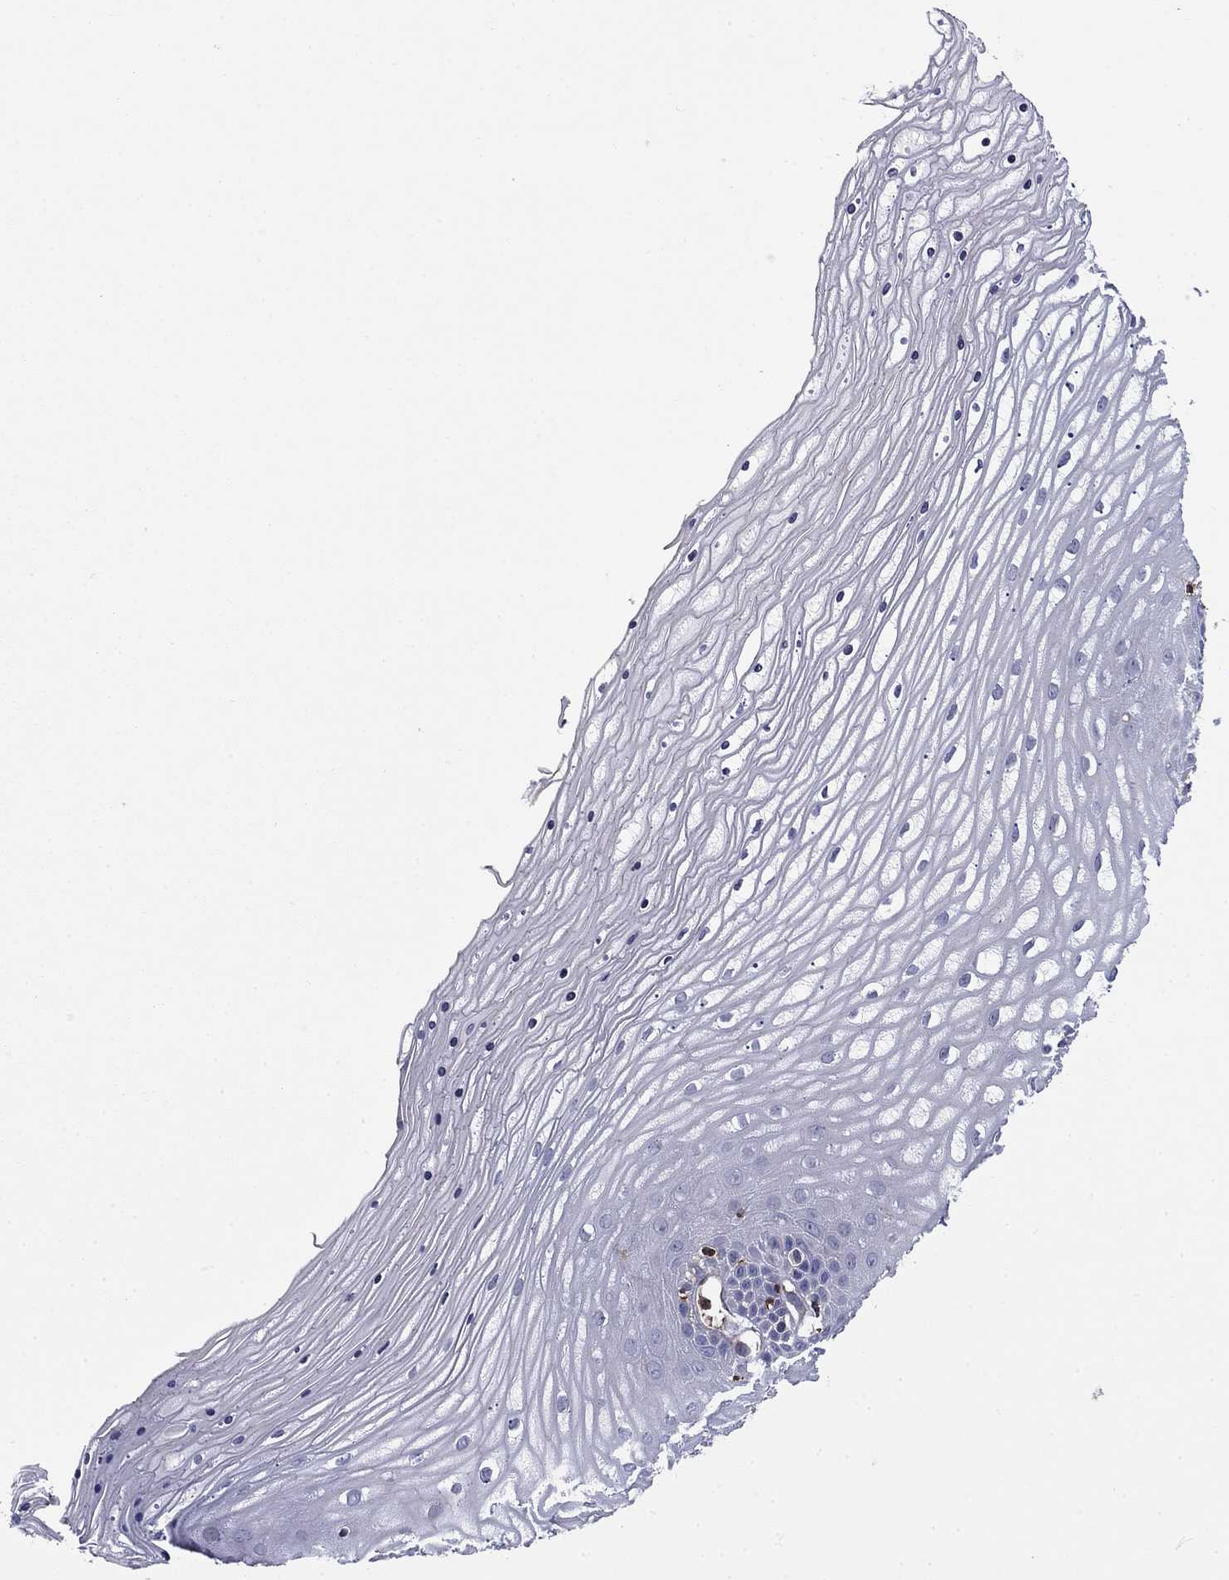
{"staining": {"intensity": "negative", "quantity": "none", "location": "none"}, "tissue": "cervix", "cell_type": "Glandular cells", "image_type": "normal", "snomed": [{"axis": "morphology", "description": "Normal tissue, NOS"}, {"axis": "topography", "description": "Cervix"}], "caption": "An IHC histopathology image of unremarkable cervix is shown. There is no staining in glandular cells of cervix.", "gene": "ARHGAP45", "patient": {"sex": "female", "age": 35}}